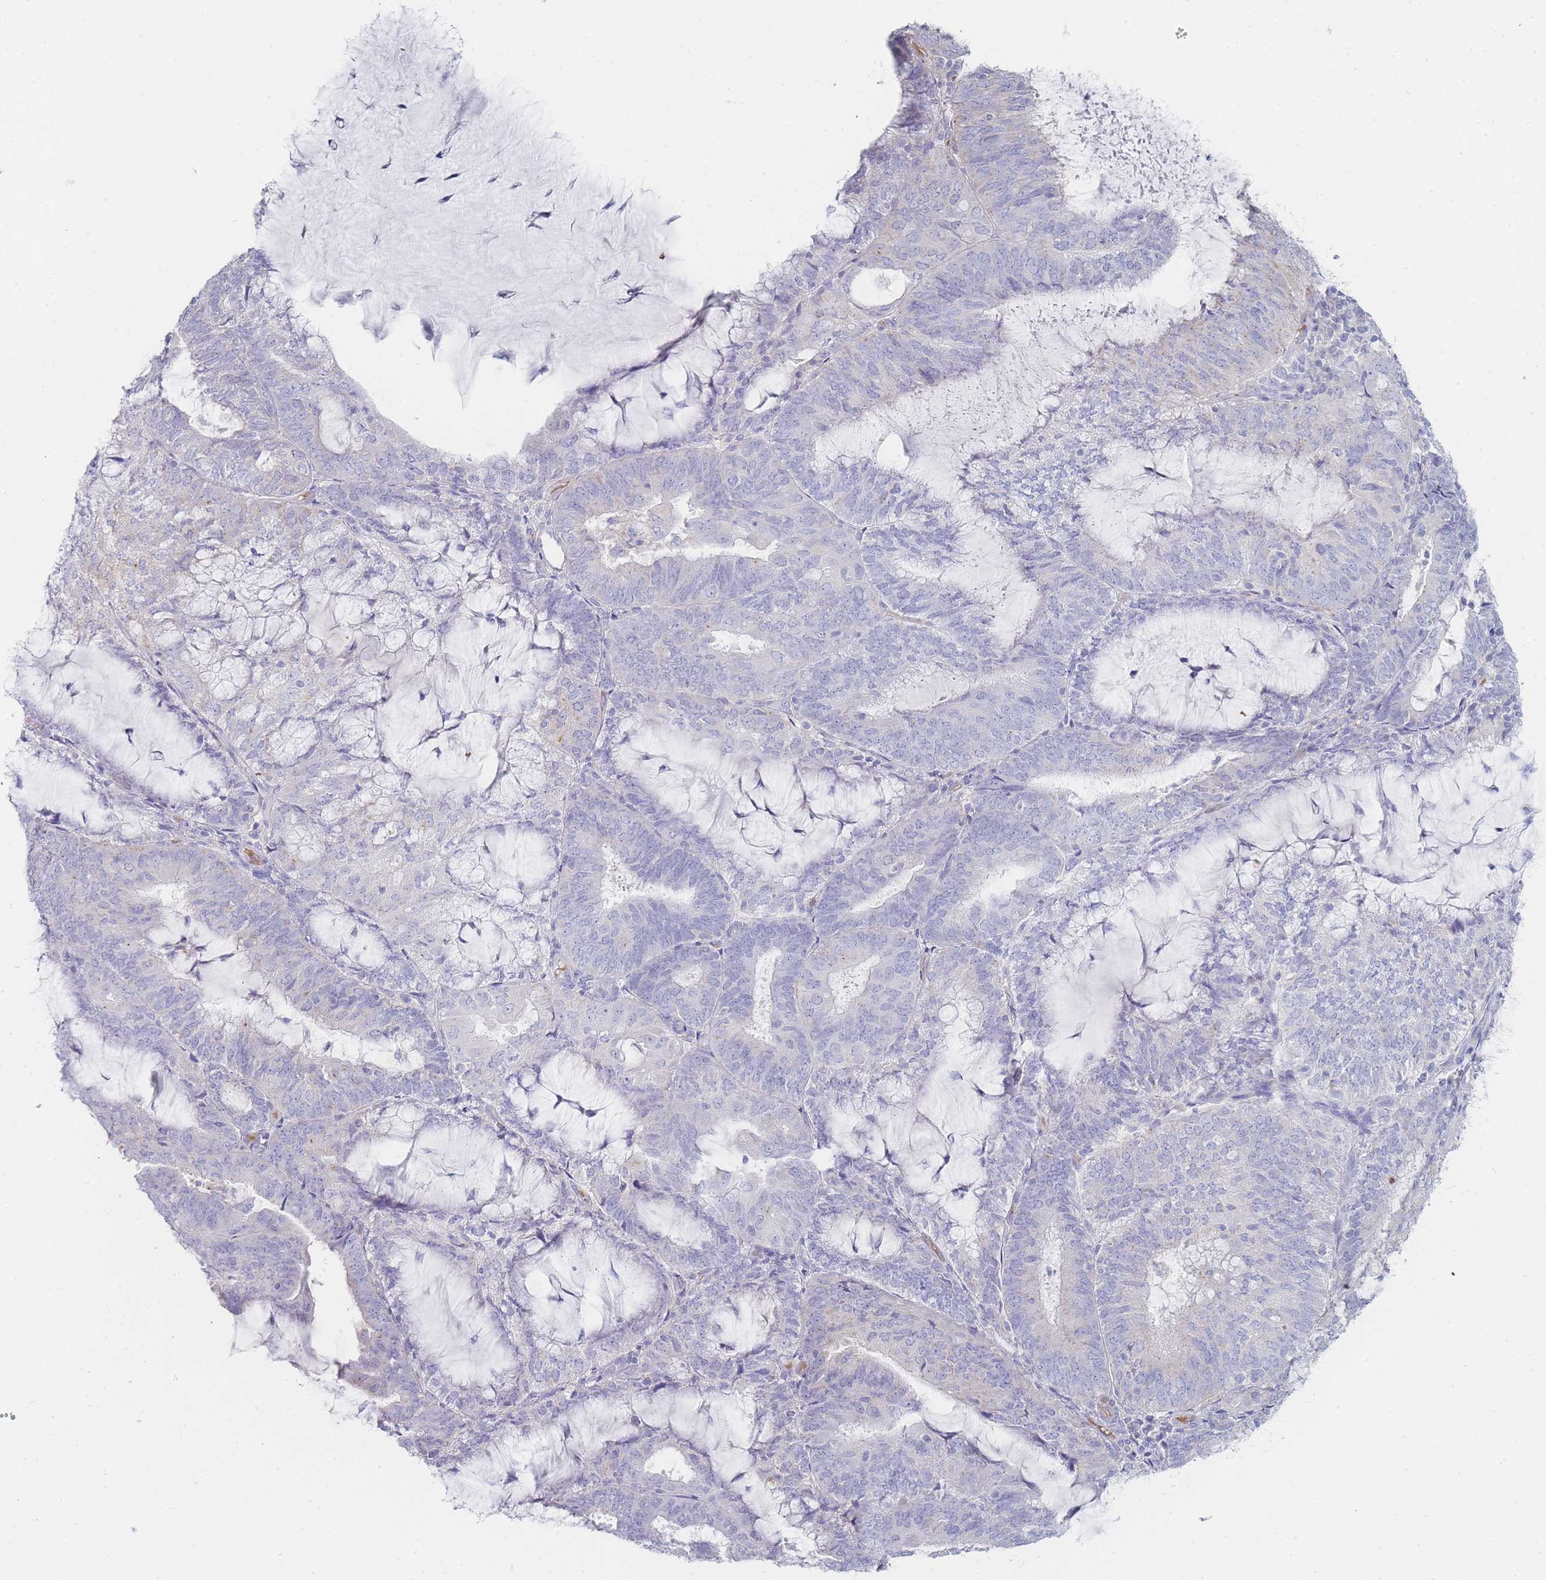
{"staining": {"intensity": "negative", "quantity": "none", "location": "none"}, "tissue": "endometrial cancer", "cell_type": "Tumor cells", "image_type": "cancer", "snomed": [{"axis": "morphology", "description": "Adenocarcinoma, NOS"}, {"axis": "topography", "description": "Endometrium"}], "caption": "Immunohistochemistry micrograph of neoplastic tissue: adenocarcinoma (endometrial) stained with DAB displays no significant protein staining in tumor cells.", "gene": "HBG2", "patient": {"sex": "female", "age": 81}}